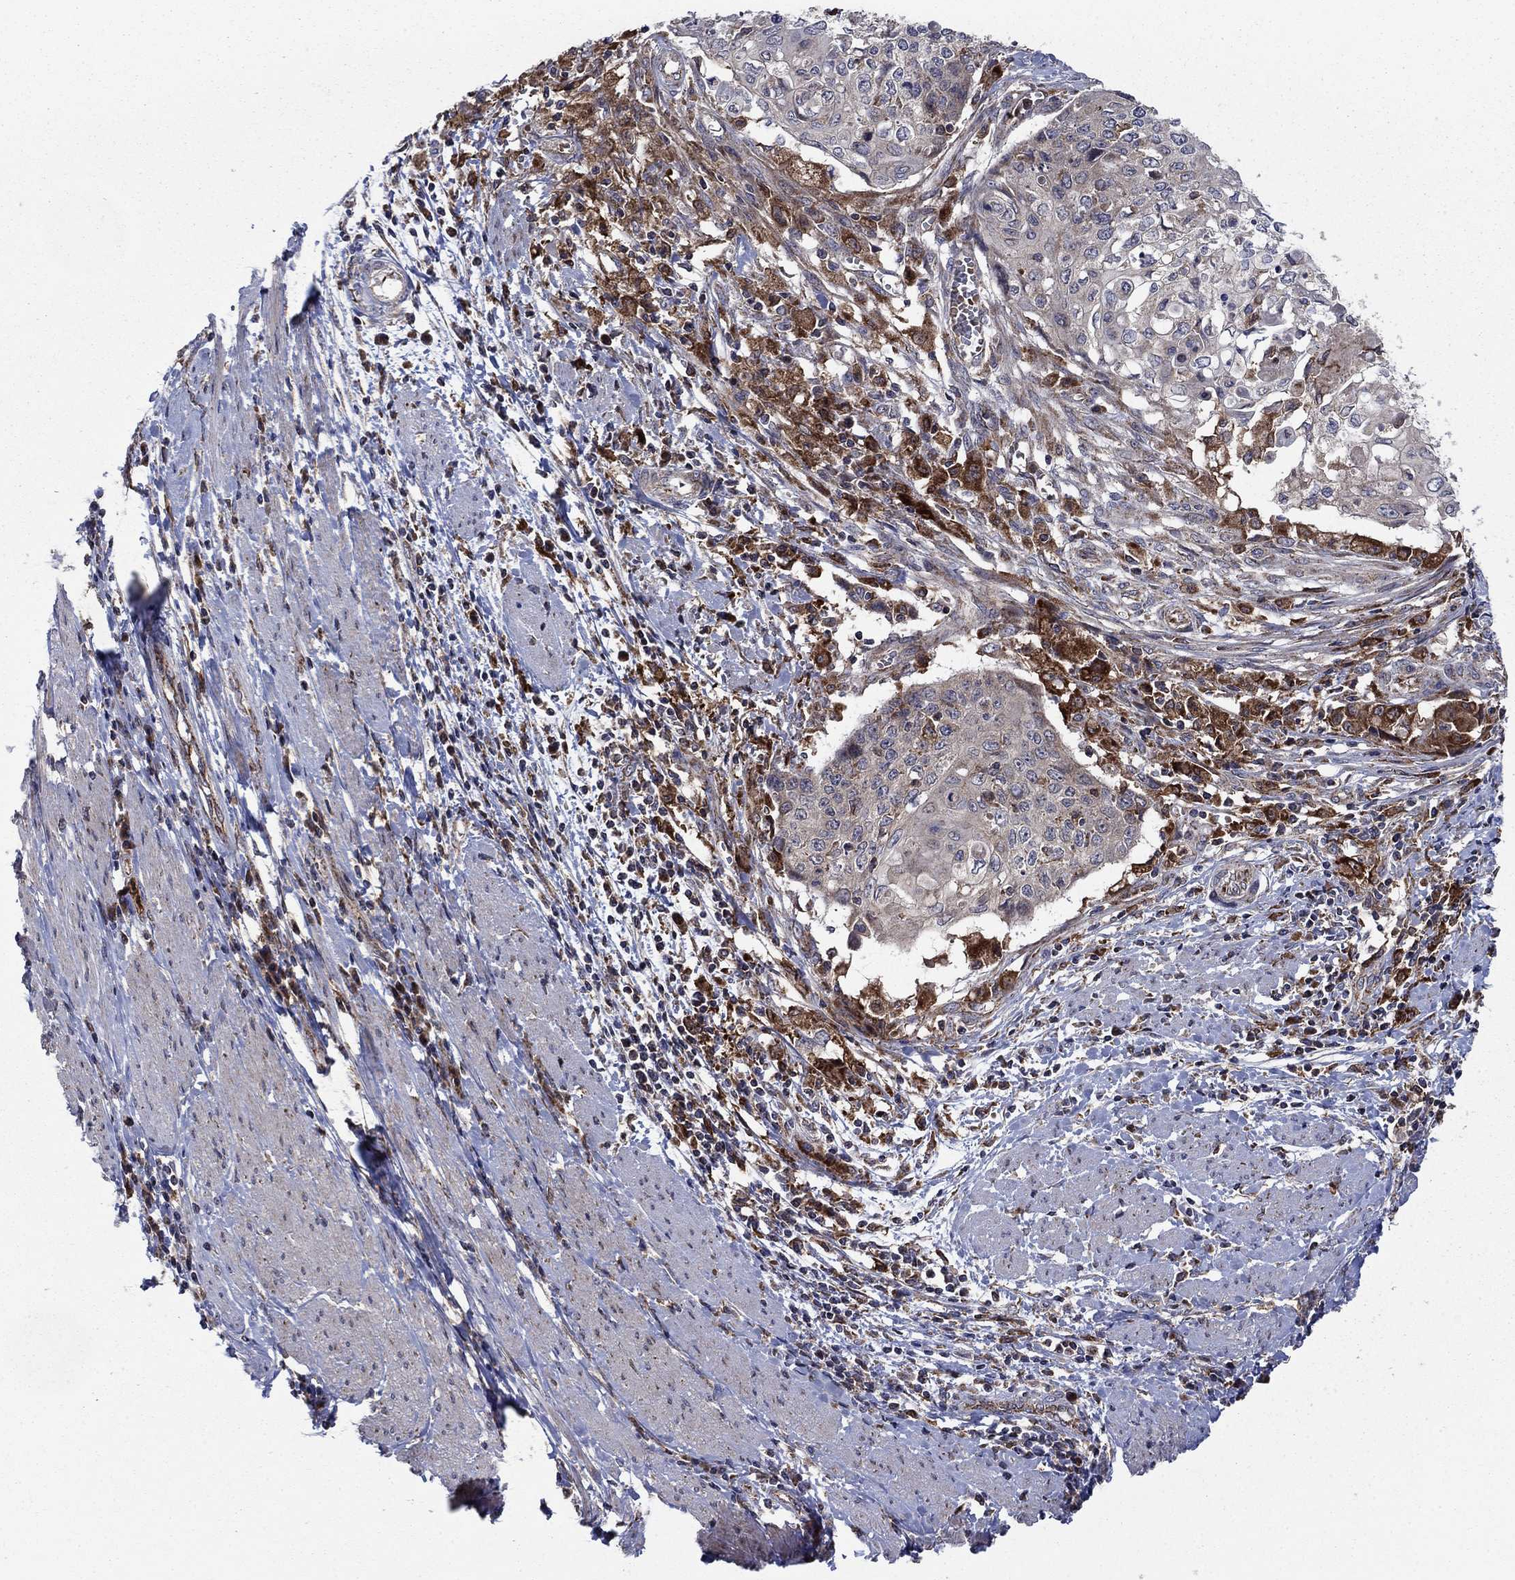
{"staining": {"intensity": "strong", "quantity": "<25%", "location": "cytoplasmic/membranous"}, "tissue": "cervical cancer", "cell_type": "Tumor cells", "image_type": "cancer", "snomed": [{"axis": "morphology", "description": "Squamous cell carcinoma, NOS"}, {"axis": "topography", "description": "Cervix"}], "caption": "Strong cytoplasmic/membranous positivity is seen in about <25% of tumor cells in cervical squamous cell carcinoma.", "gene": "RNF19B", "patient": {"sex": "female", "age": 39}}